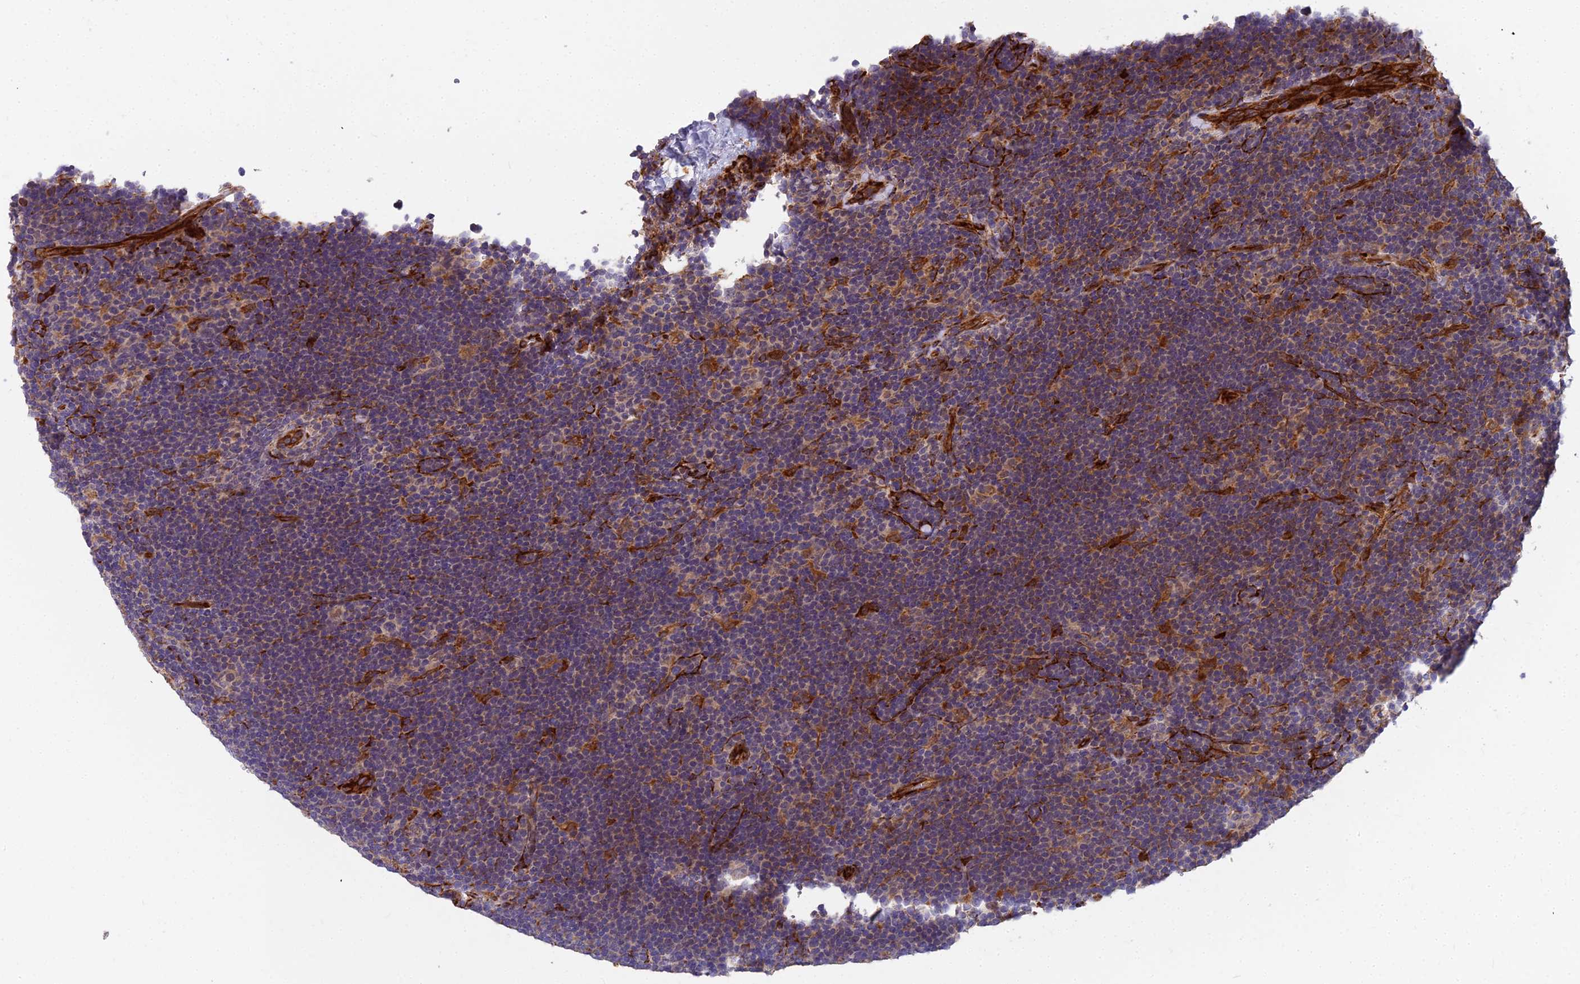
{"staining": {"intensity": "negative", "quantity": "none", "location": "none"}, "tissue": "lymphoma", "cell_type": "Tumor cells", "image_type": "cancer", "snomed": [{"axis": "morphology", "description": "Hodgkin's disease, NOS"}, {"axis": "topography", "description": "Lymph node"}], "caption": "DAB immunohistochemical staining of Hodgkin's disease displays no significant positivity in tumor cells.", "gene": "NDUFAF7", "patient": {"sex": "female", "age": 57}}